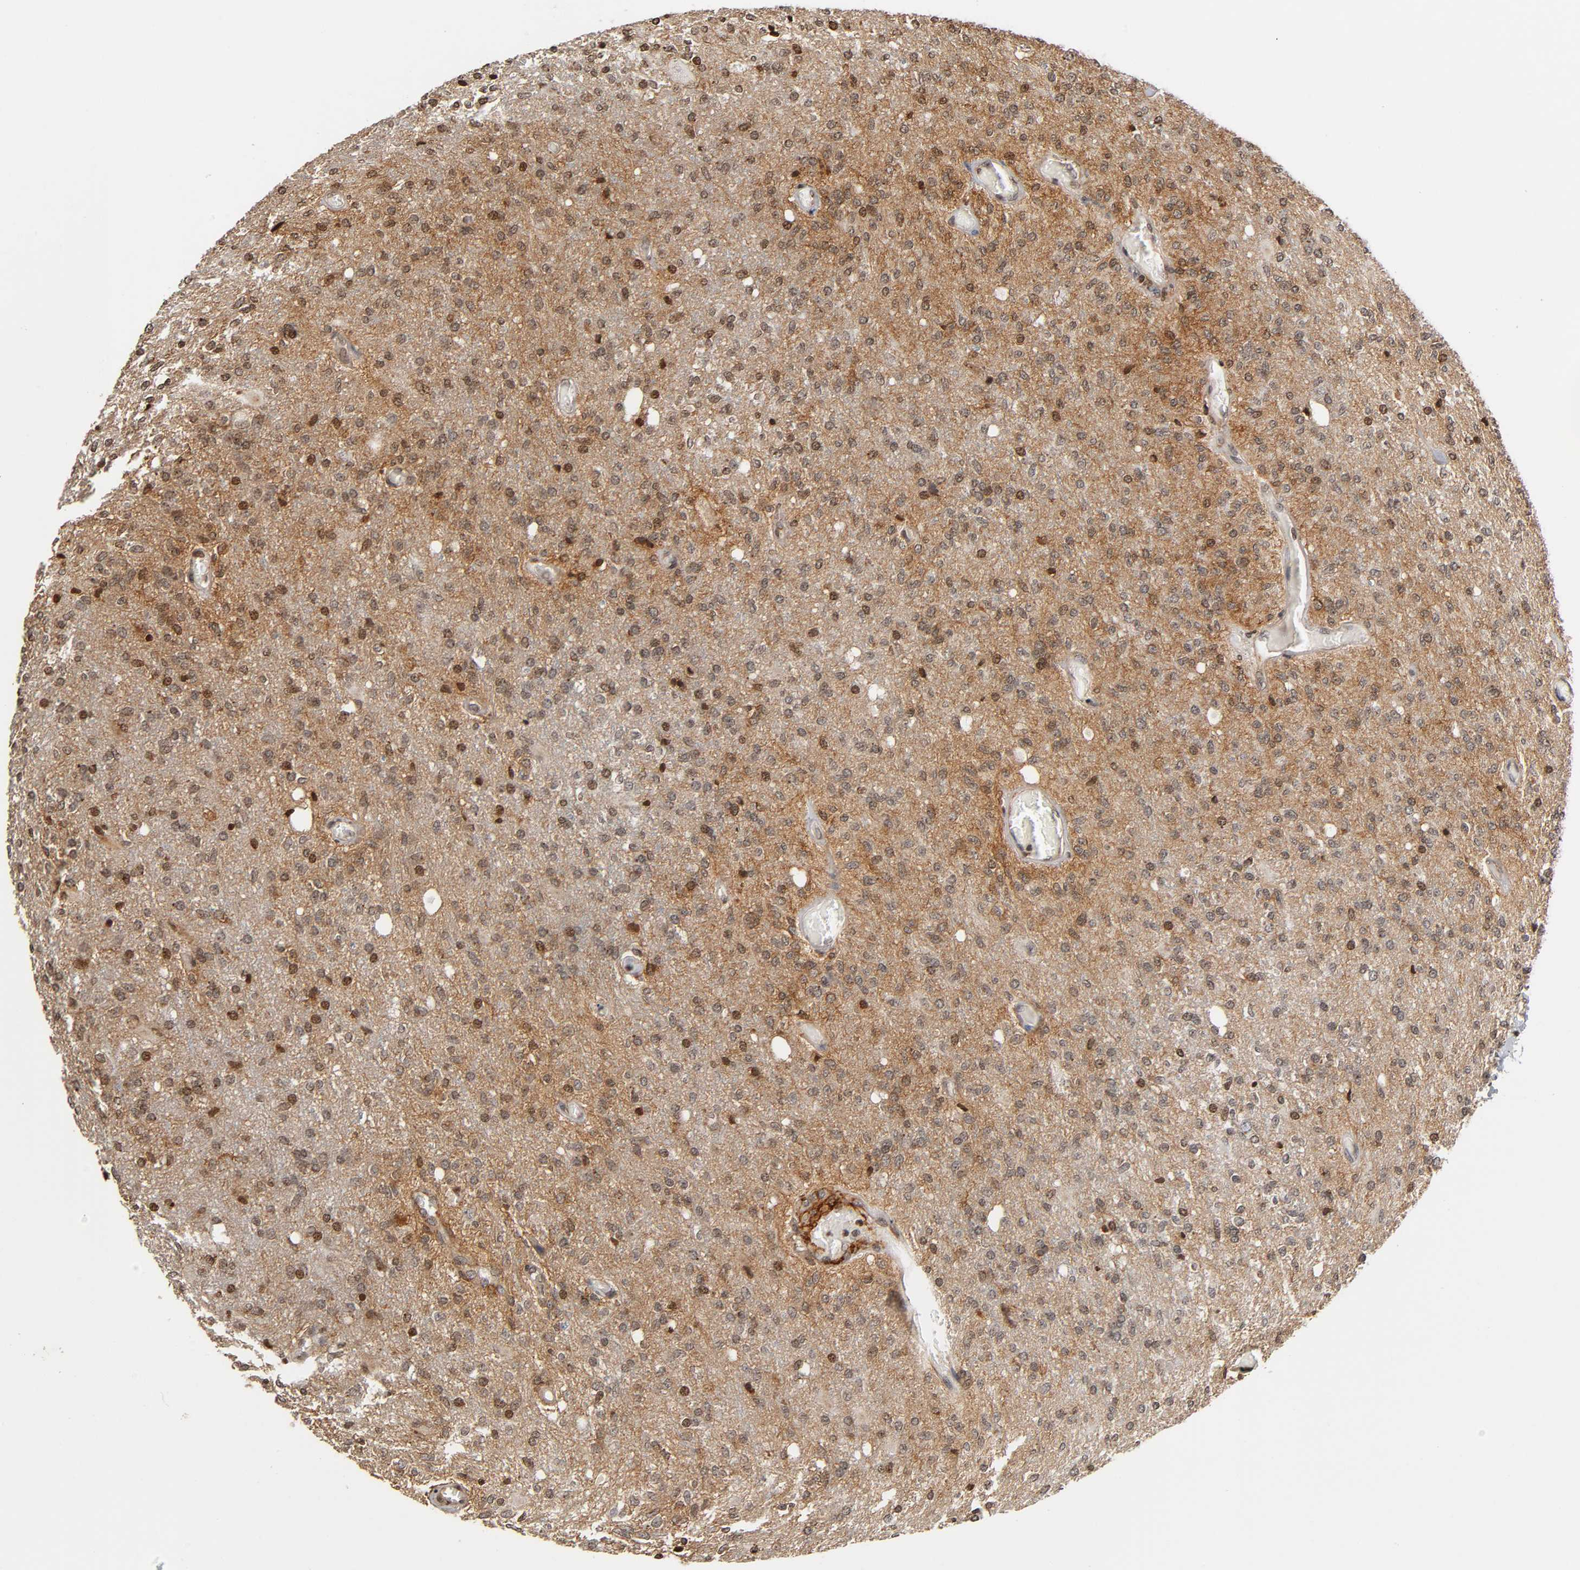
{"staining": {"intensity": "moderate", "quantity": "25%-75%", "location": "cytoplasmic/membranous,nuclear"}, "tissue": "glioma", "cell_type": "Tumor cells", "image_type": "cancer", "snomed": [{"axis": "morphology", "description": "Normal tissue, NOS"}, {"axis": "morphology", "description": "Glioma, malignant, High grade"}, {"axis": "topography", "description": "Cerebral cortex"}], "caption": "The histopathology image demonstrates a brown stain indicating the presence of a protein in the cytoplasmic/membranous and nuclear of tumor cells in high-grade glioma (malignant).", "gene": "ITGAV", "patient": {"sex": "male", "age": 77}}